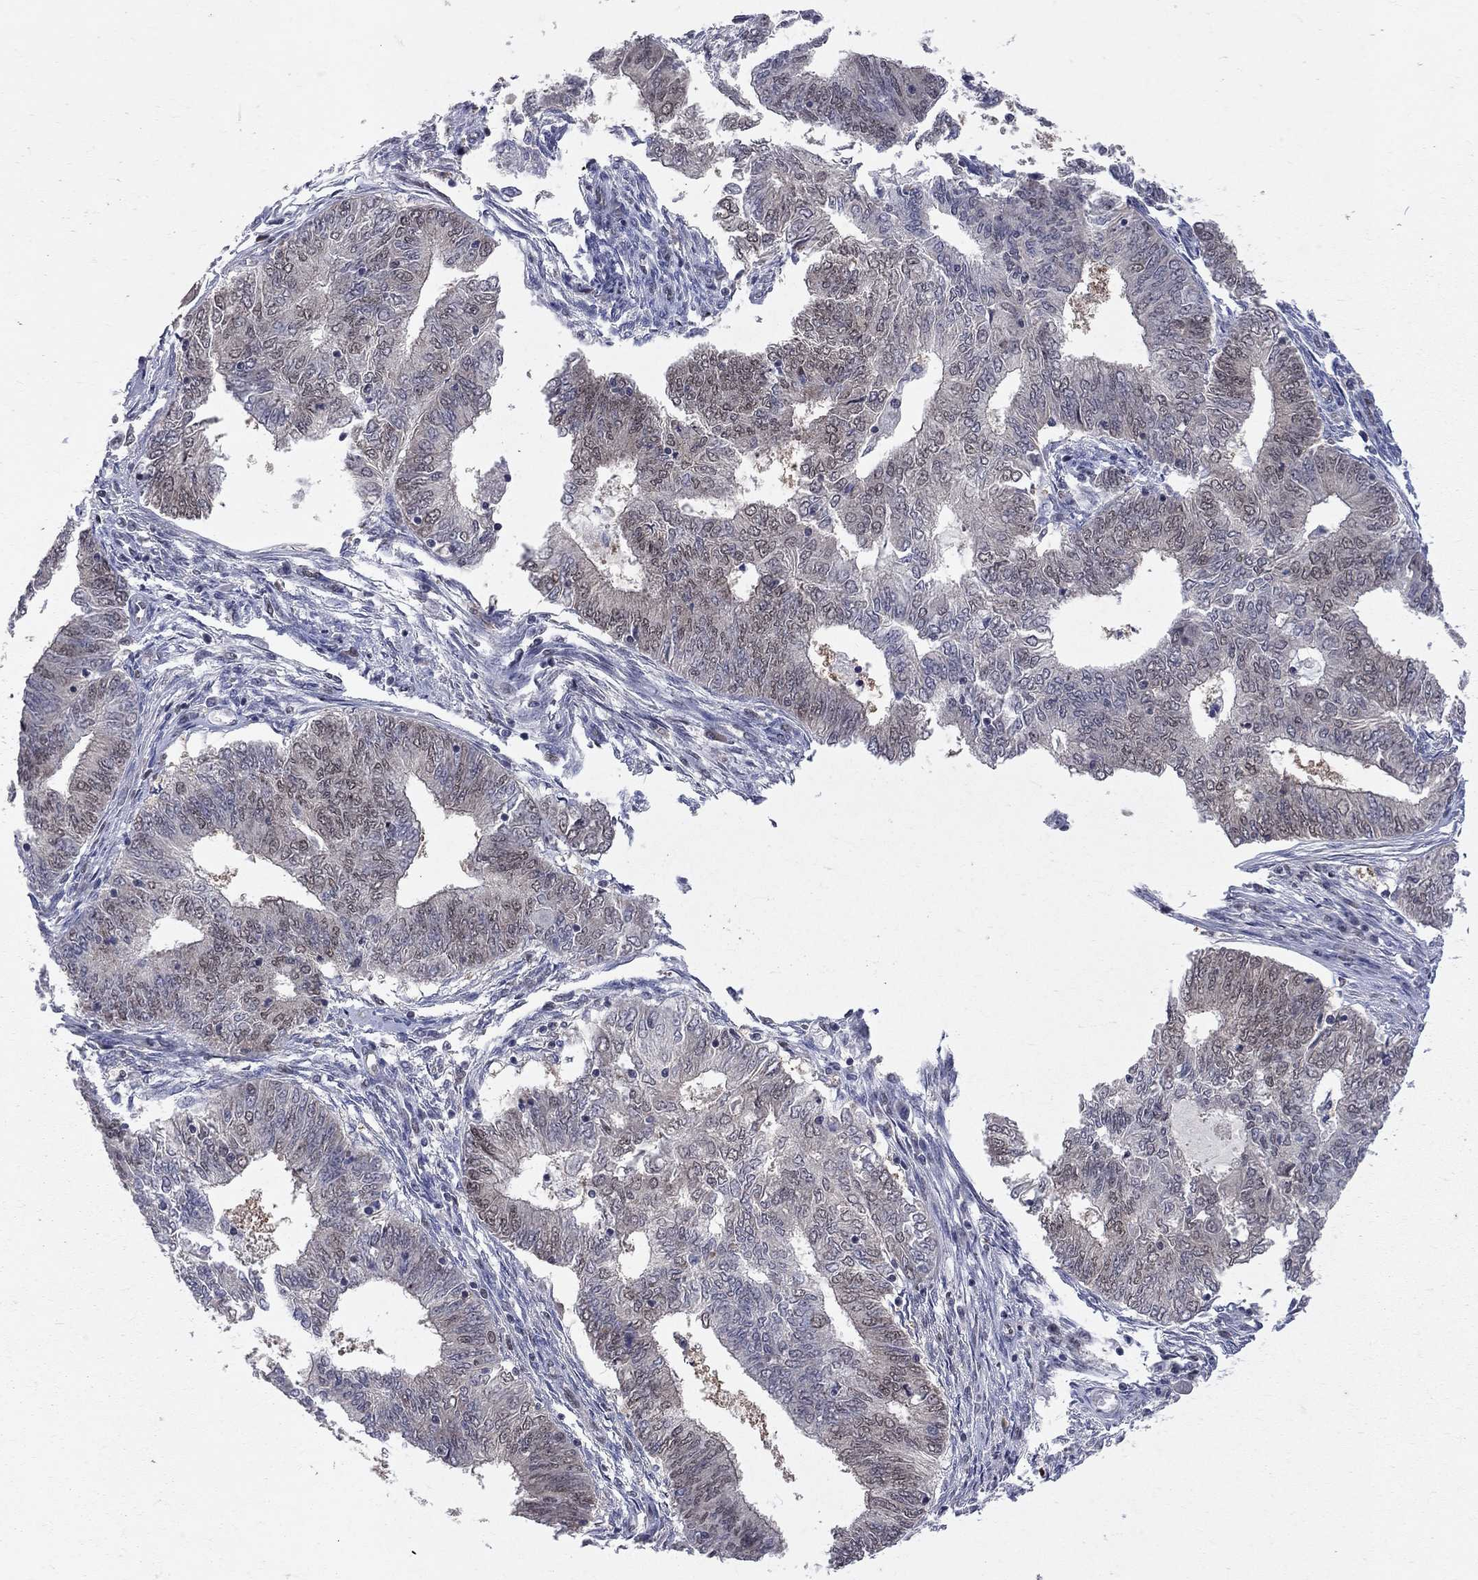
{"staining": {"intensity": "negative", "quantity": "none", "location": "none"}, "tissue": "endometrial cancer", "cell_type": "Tumor cells", "image_type": "cancer", "snomed": [{"axis": "morphology", "description": "Adenocarcinoma, NOS"}, {"axis": "topography", "description": "Endometrium"}], "caption": "Immunohistochemical staining of endometrial cancer (adenocarcinoma) displays no significant staining in tumor cells. (Immunohistochemistry, brightfield microscopy, high magnification).", "gene": "SAP30L", "patient": {"sex": "female", "age": 62}}